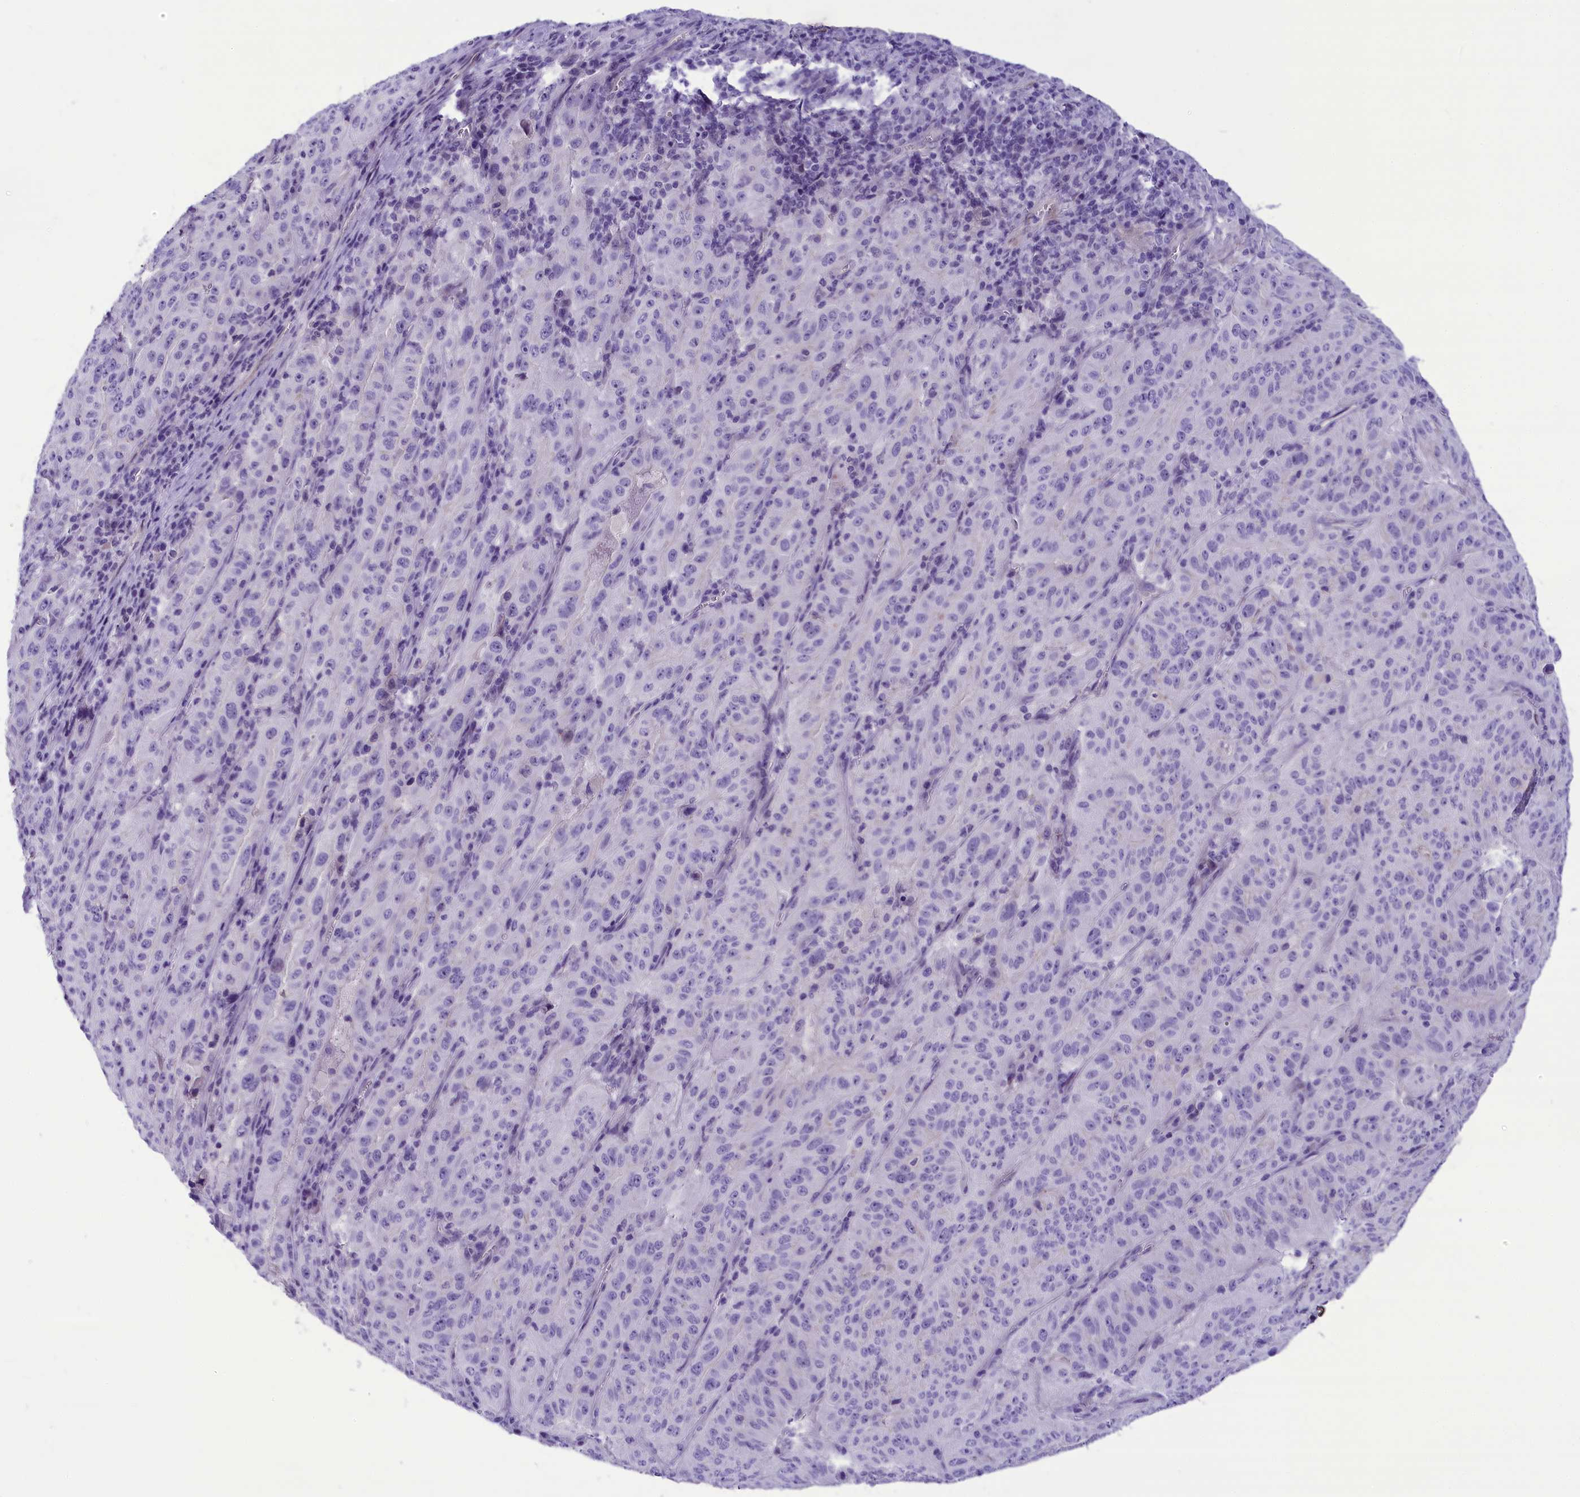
{"staining": {"intensity": "negative", "quantity": "none", "location": "none"}, "tissue": "pancreatic cancer", "cell_type": "Tumor cells", "image_type": "cancer", "snomed": [{"axis": "morphology", "description": "Adenocarcinoma, NOS"}, {"axis": "topography", "description": "Pancreas"}], "caption": "The photomicrograph displays no staining of tumor cells in pancreatic cancer (adenocarcinoma).", "gene": "PRR15", "patient": {"sex": "male", "age": 63}}